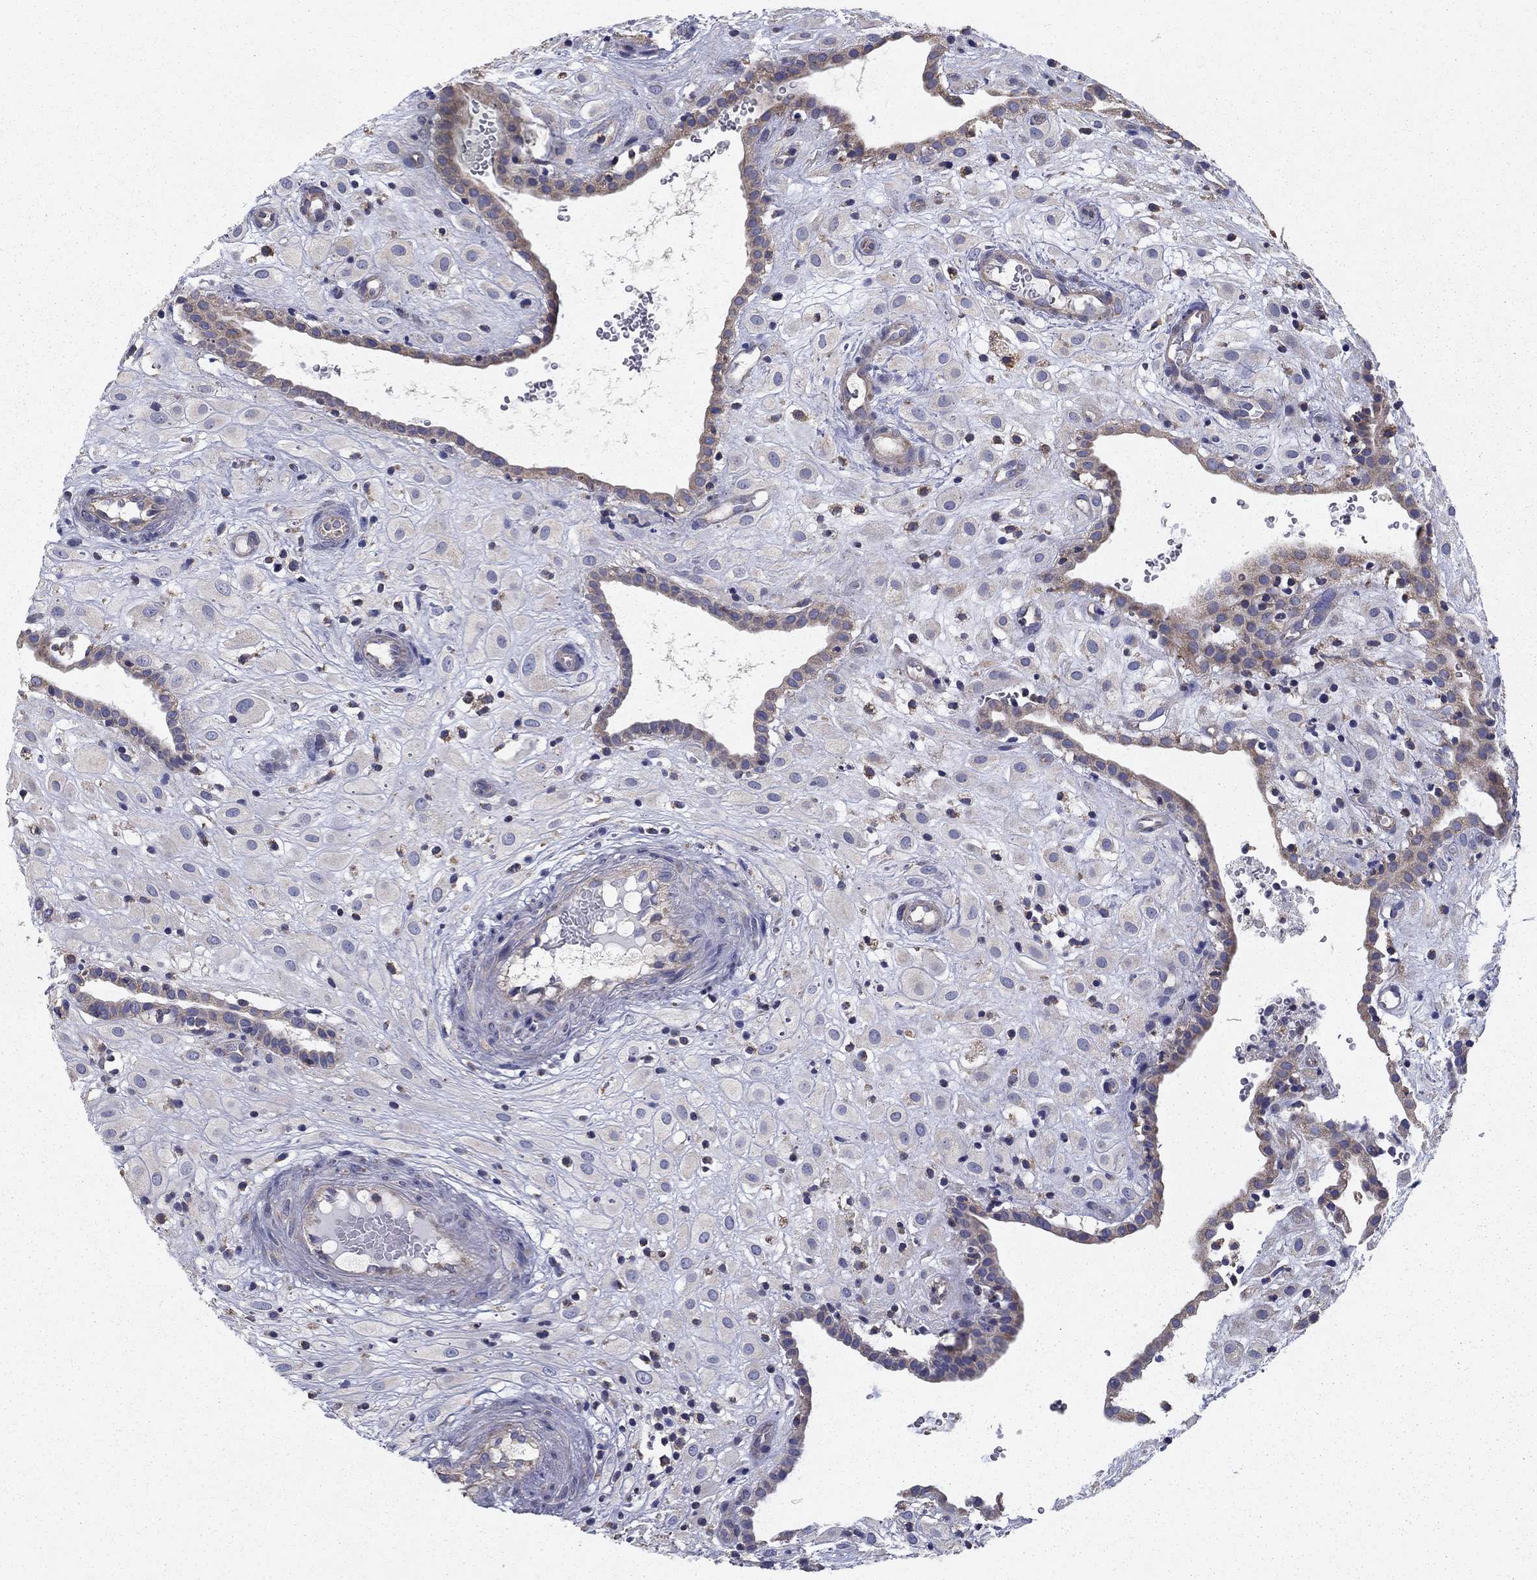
{"staining": {"intensity": "negative", "quantity": "none", "location": "none"}, "tissue": "placenta", "cell_type": "Decidual cells", "image_type": "normal", "snomed": [{"axis": "morphology", "description": "Normal tissue, NOS"}, {"axis": "topography", "description": "Placenta"}], "caption": "Human placenta stained for a protein using IHC reveals no expression in decidual cells.", "gene": "NME5", "patient": {"sex": "female", "age": 24}}